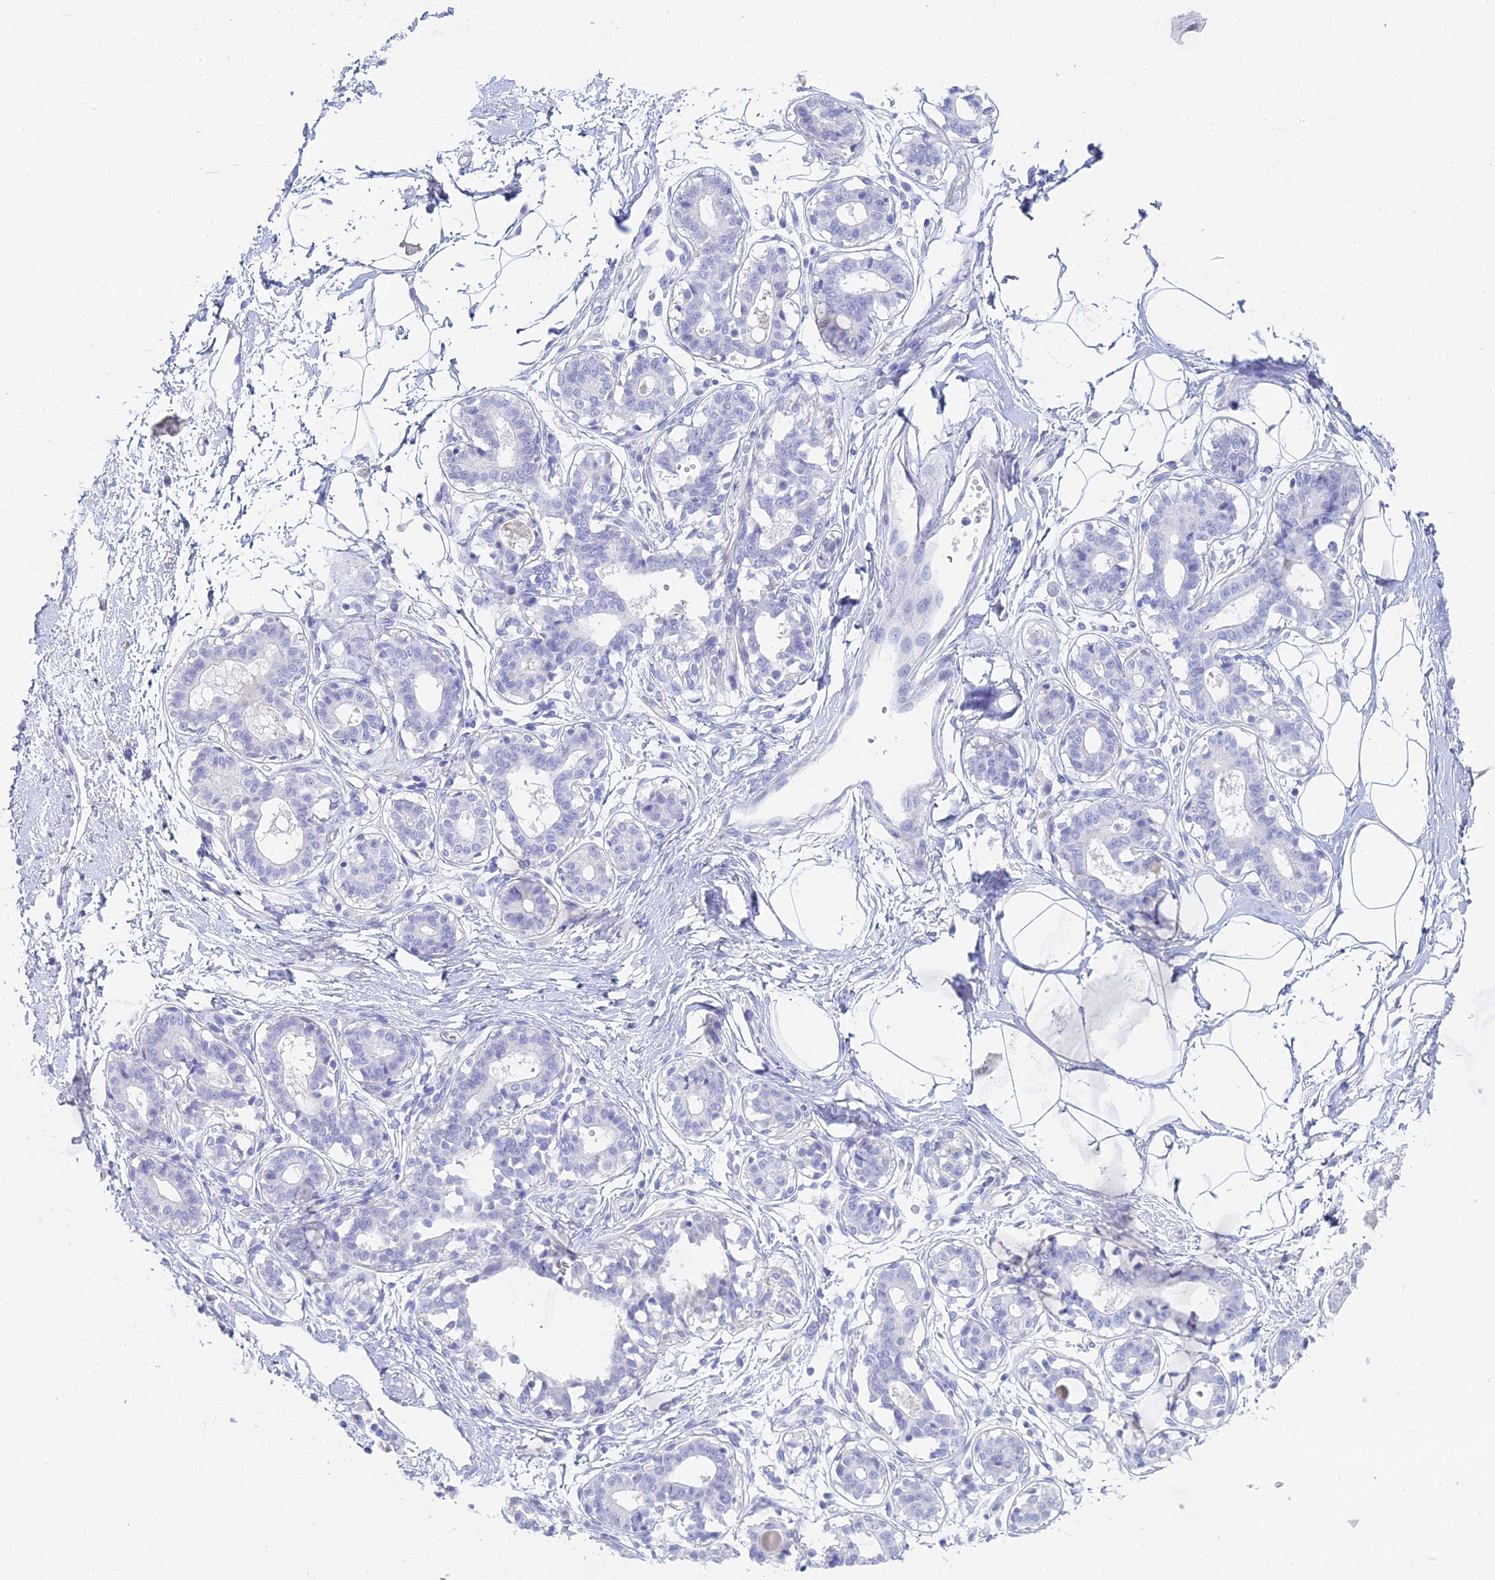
{"staining": {"intensity": "negative", "quantity": "none", "location": "none"}, "tissue": "breast", "cell_type": "Adipocytes", "image_type": "normal", "snomed": [{"axis": "morphology", "description": "Normal tissue, NOS"}, {"axis": "topography", "description": "Breast"}], "caption": "There is no significant expression in adipocytes of breast. (Brightfield microscopy of DAB (3,3'-diaminobenzidine) IHC at high magnification).", "gene": "S100A7", "patient": {"sex": "female", "age": 45}}